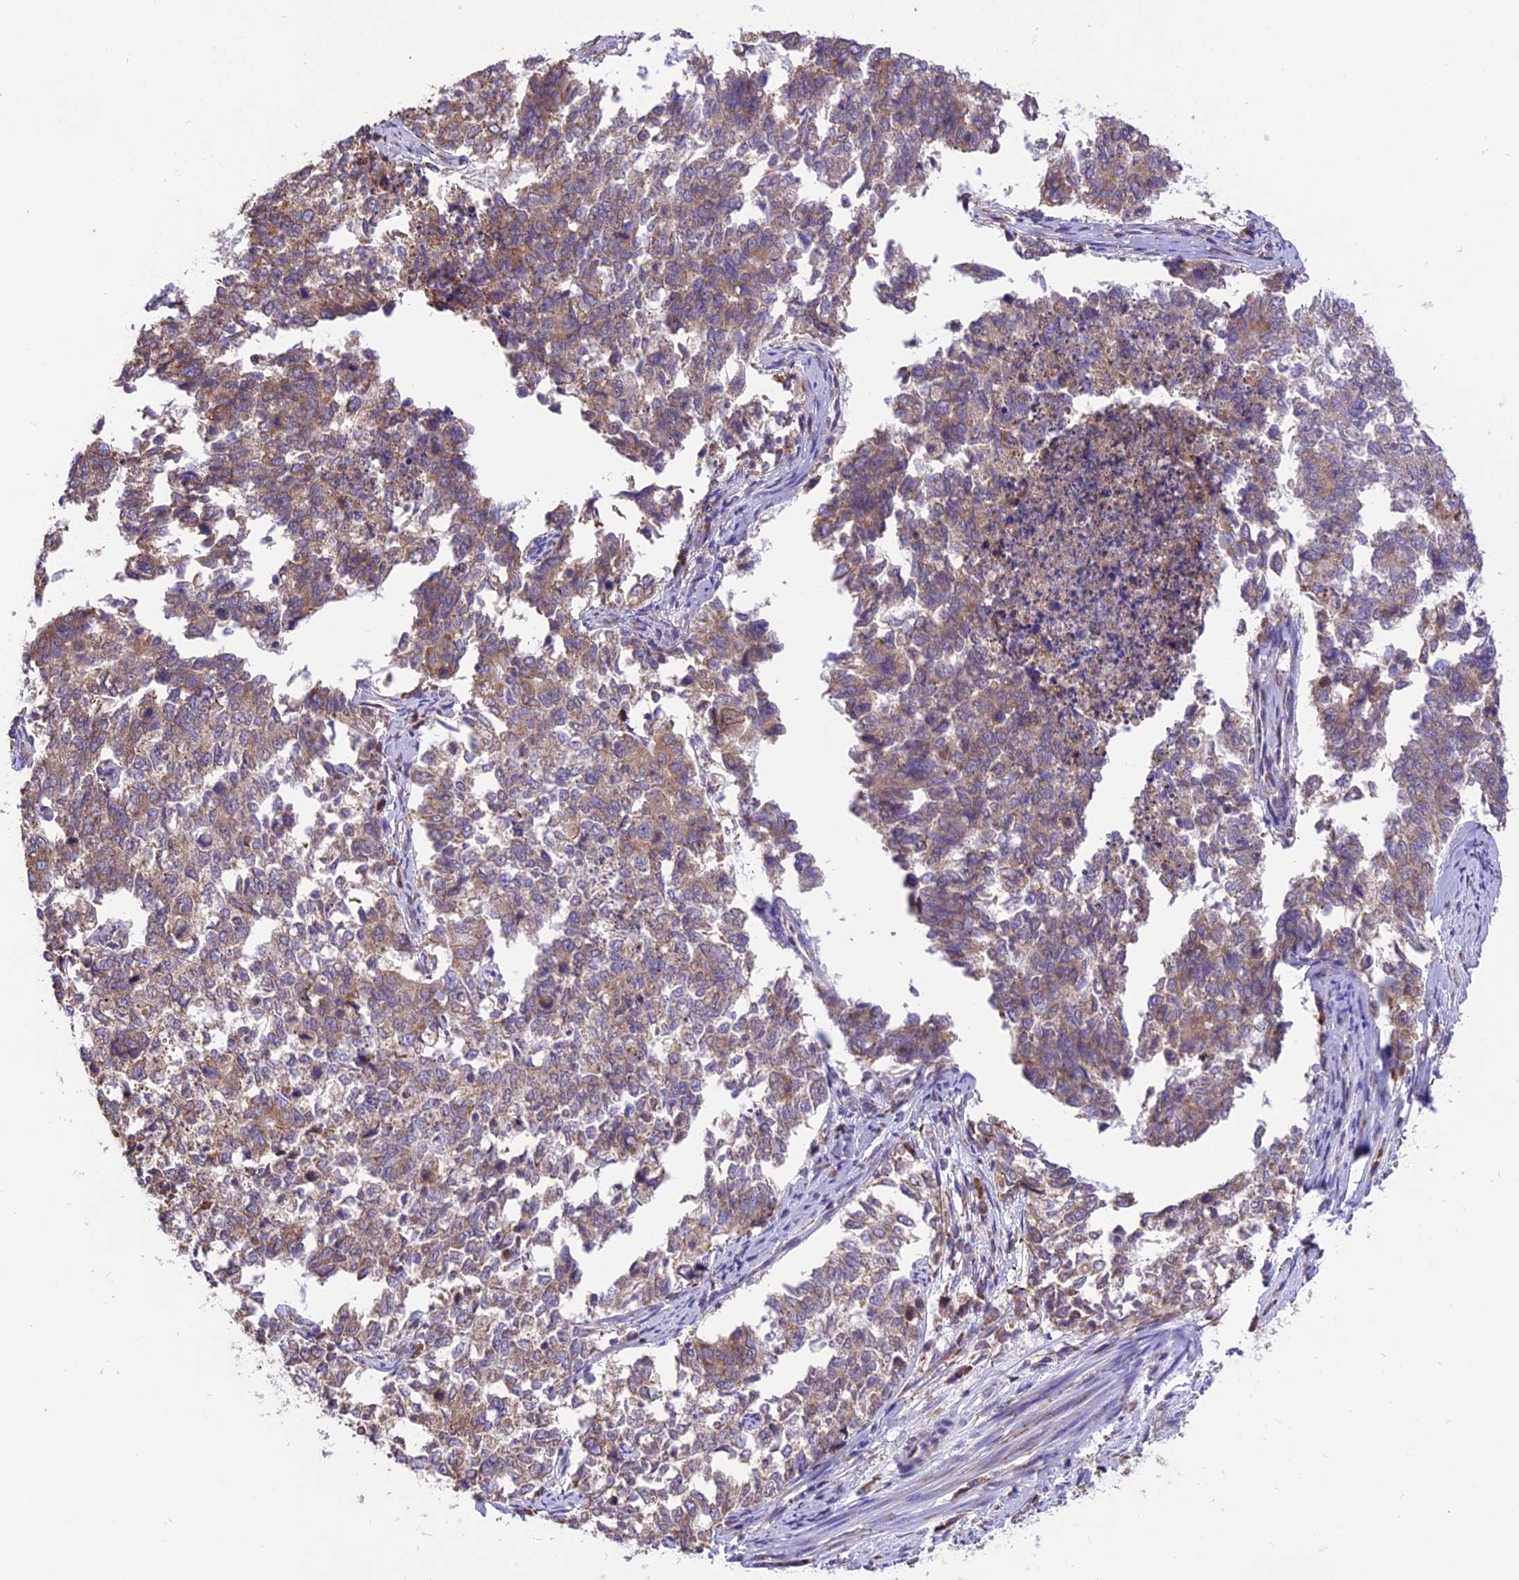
{"staining": {"intensity": "weak", "quantity": ">75%", "location": "cytoplasmic/membranous"}, "tissue": "cervical cancer", "cell_type": "Tumor cells", "image_type": "cancer", "snomed": [{"axis": "morphology", "description": "Squamous cell carcinoma, NOS"}, {"axis": "topography", "description": "Cervix"}], "caption": "Cervical cancer was stained to show a protein in brown. There is low levels of weak cytoplasmic/membranous expression in about >75% of tumor cells.", "gene": "ARMCX6", "patient": {"sex": "female", "age": 63}}